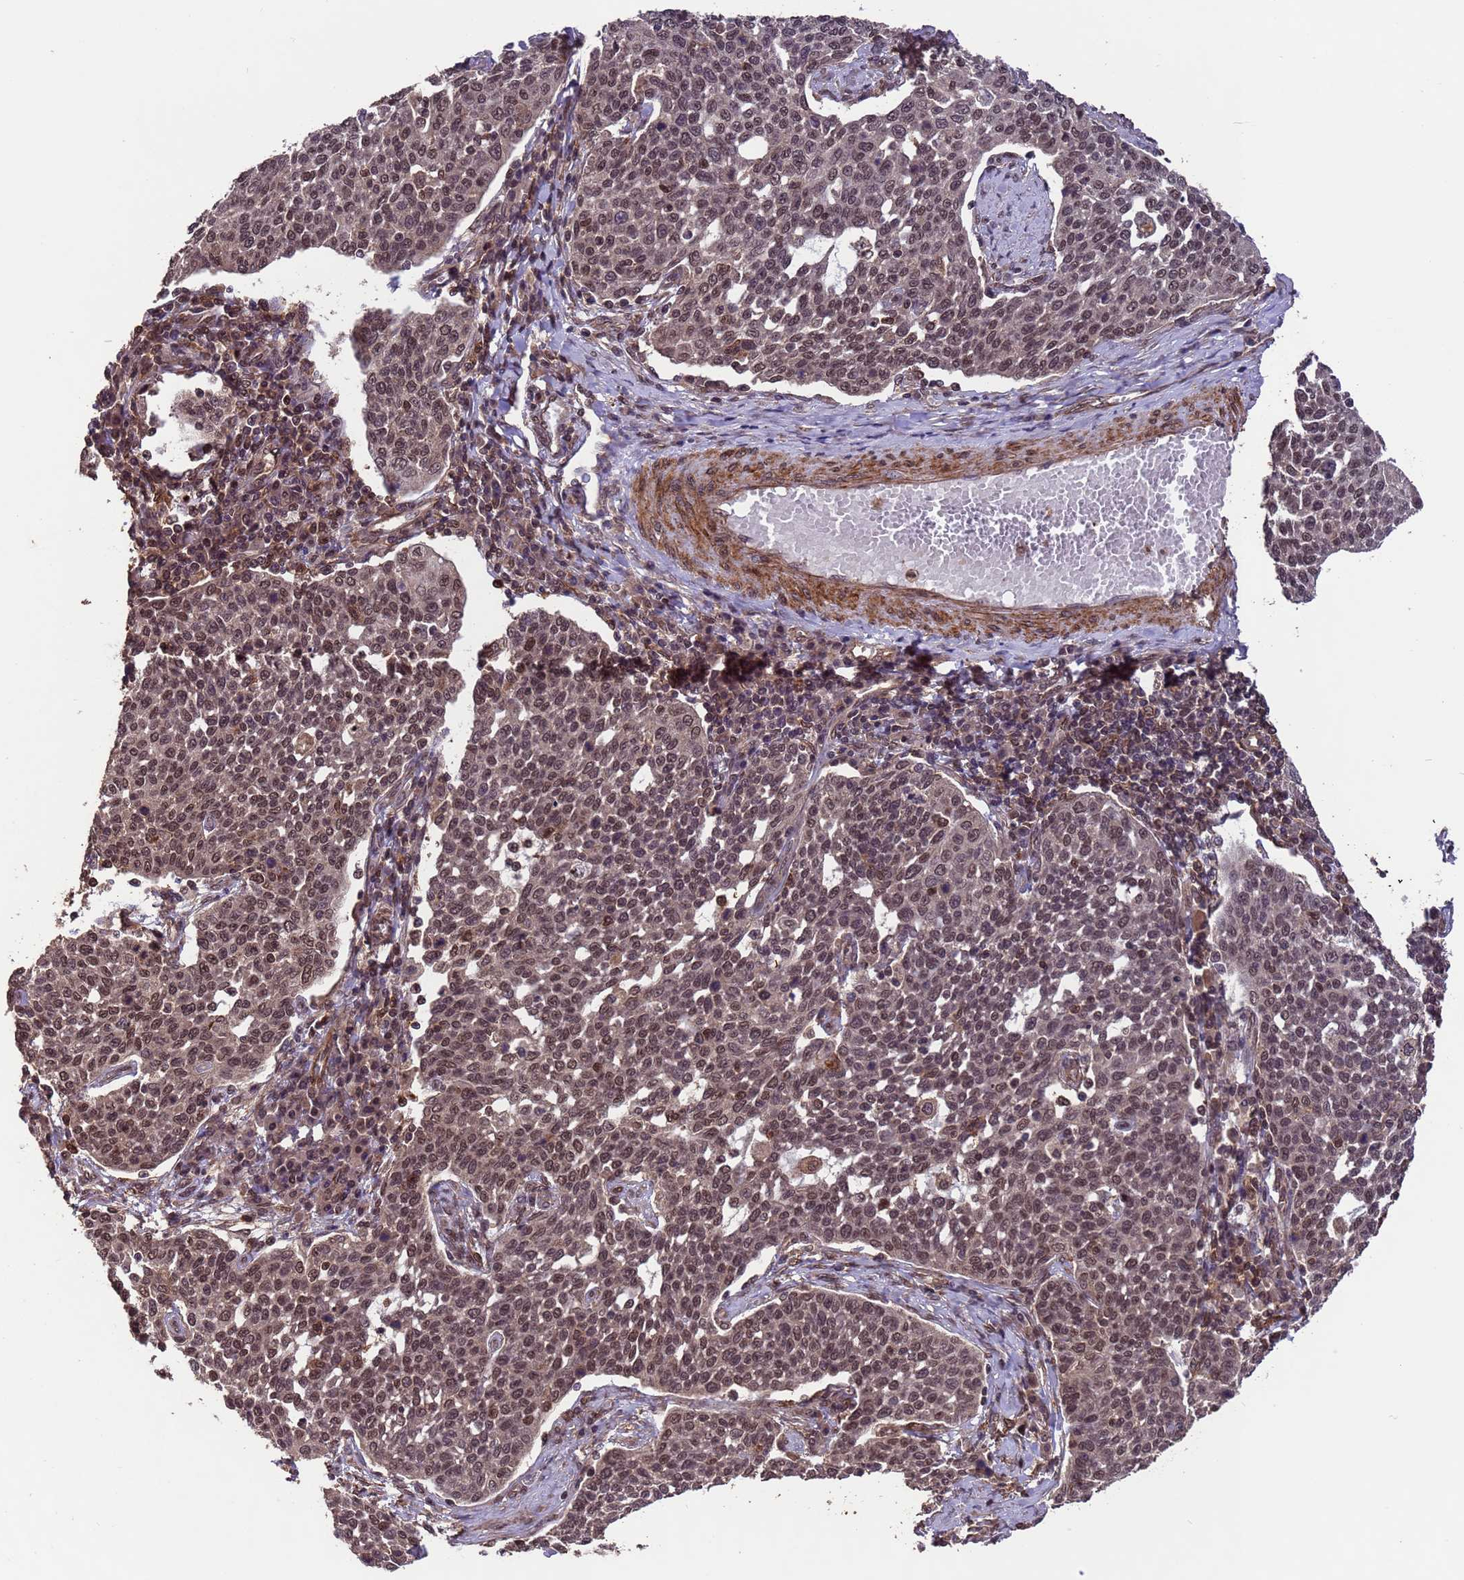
{"staining": {"intensity": "moderate", "quantity": ">75%", "location": "nuclear"}, "tissue": "cervical cancer", "cell_type": "Tumor cells", "image_type": "cancer", "snomed": [{"axis": "morphology", "description": "Squamous cell carcinoma, NOS"}, {"axis": "topography", "description": "Cervix"}], "caption": "A micrograph of human cervical cancer (squamous cell carcinoma) stained for a protein displays moderate nuclear brown staining in tumor cells. (DAB IHC, brown staining for protein, blue staining for nuclei).", "gene": "VSTM4", "patient": {"sex": "female", "age": 34}}